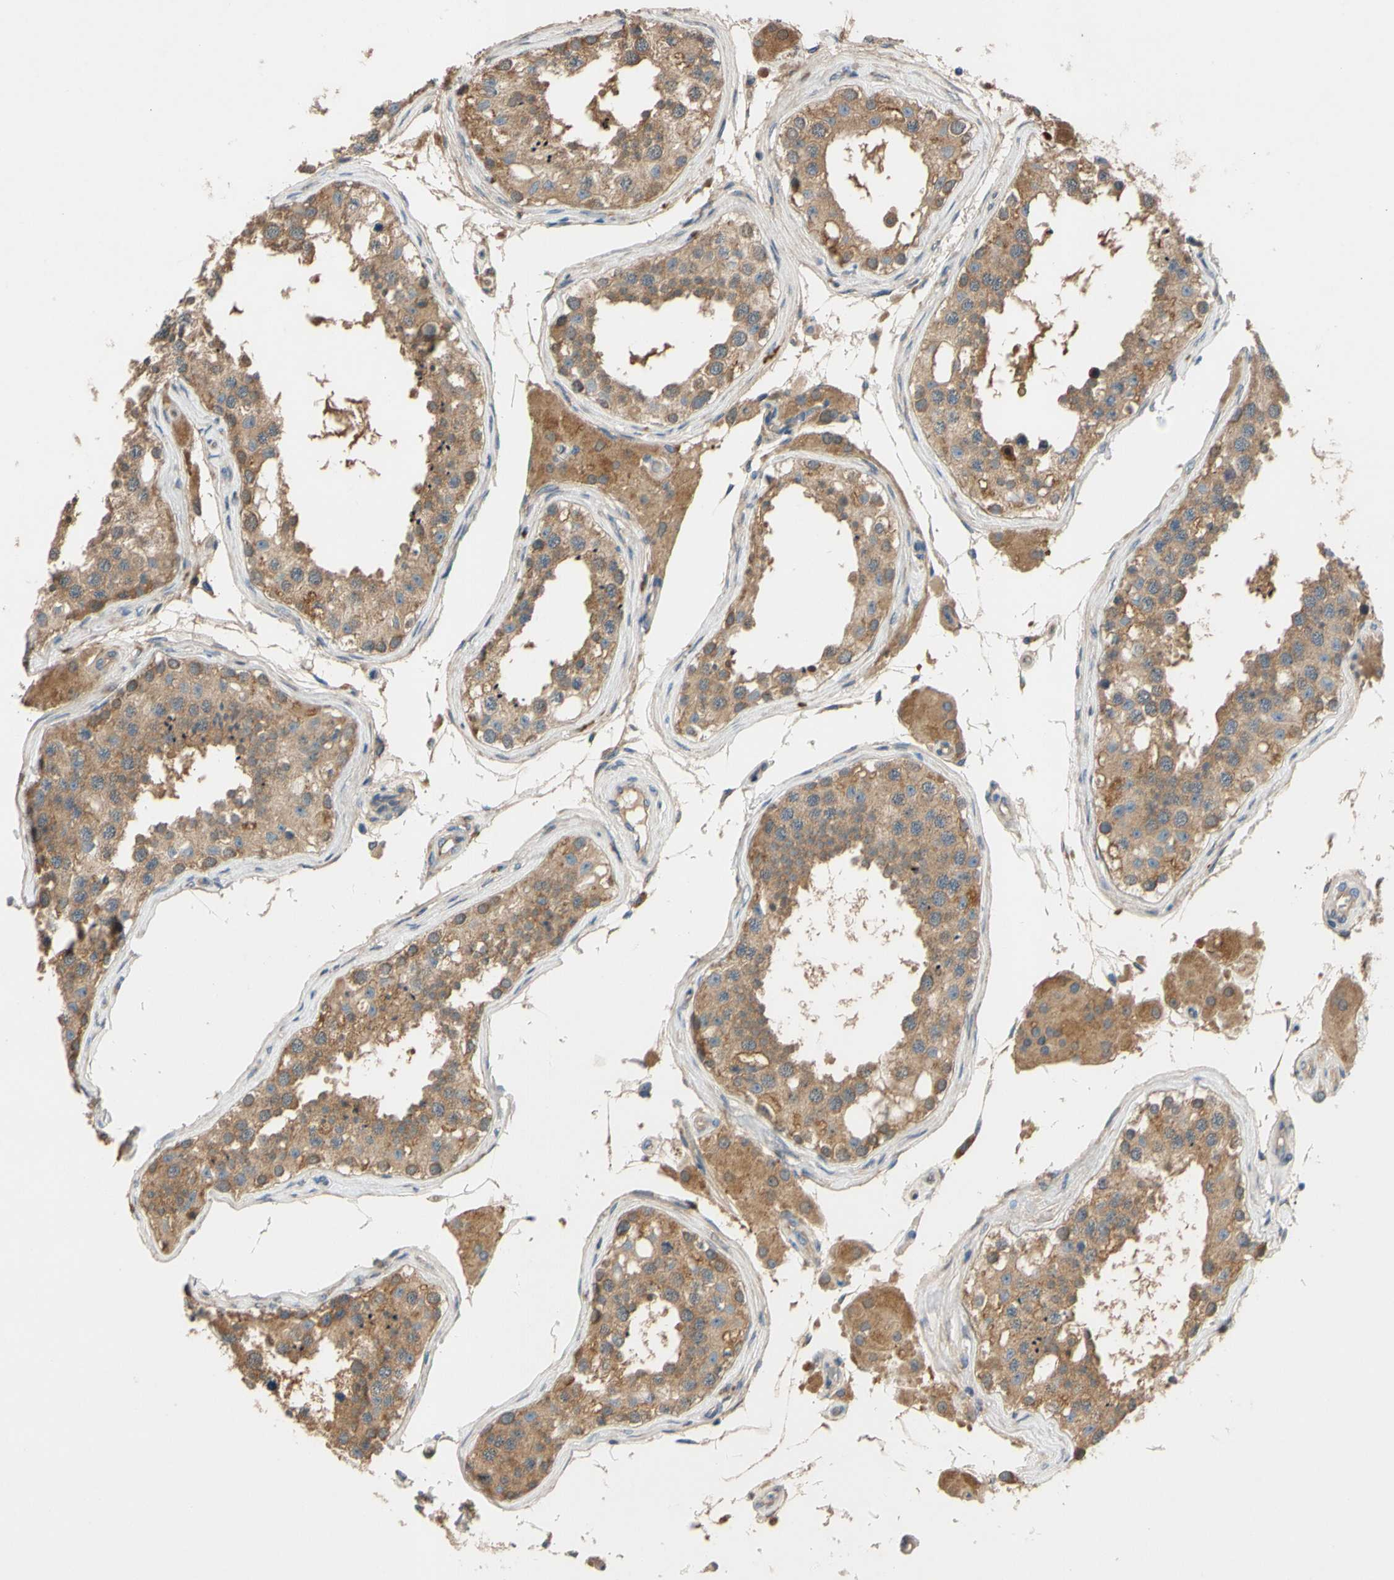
{"staining": {"intensity": "moderate", "quantity": ">75%", "location": "cytoplasmic/membranous"}, "tissue": "testis", "cell_type": "Cells in seminiferous ducts", "image_type": "normal", "snomed": [{"axis": "morphology", "description": "Normal tissue, NOS"}, {"axis": "topography", "description": "Testis"}], "caption": "Immunohistochemical staining of unremarkable human testis shows medium levels of moderate cytoplasmic/membranous positivity in about >75% of cells in seminiferous ducts.", "gene": "MBTPS2", "patient": {"sex": "male", "age": 68}}